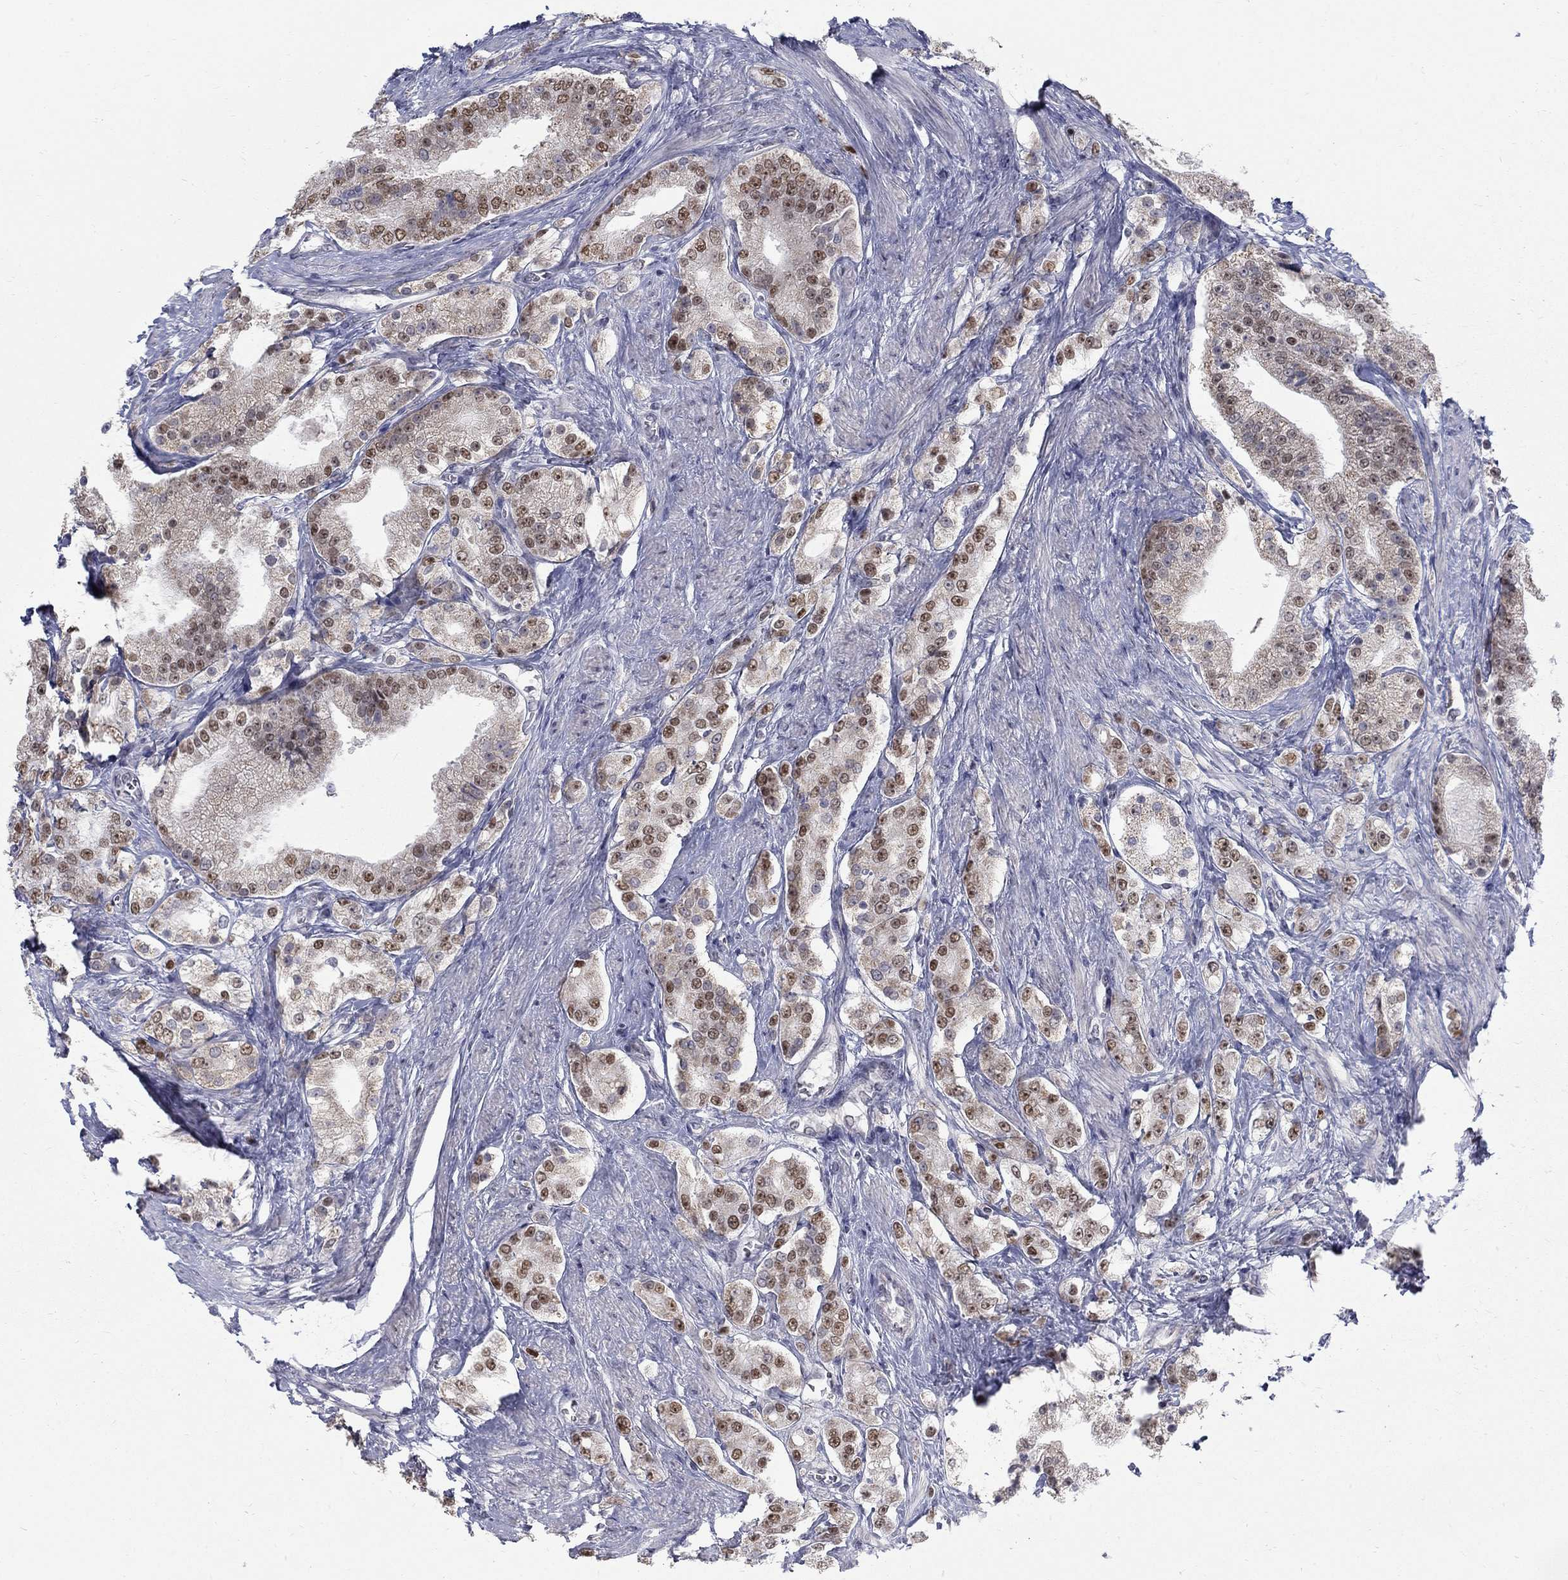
{"staining": {"intensity": "moderate", "quantity": "25%-75%", "location": "nuclear"}, "tissue": "prostate cancer", "cell_type": "Tumor cells", "image_type": "cancer", "snomed": [{"axis": "morphology", "description": "Adenocarcinoma, NOS"}, {"axis": "topography", "description": "Prostate and seminal vesicle, NOS"}, {"axis": "topography", "description": "Prostate"}], "caption": "Prostate adenocarcinoma stained for a protein (brown) shows moderate nuclear positive positivity in about 25%-75% of tumor cells.", "gene": "GCFC2", "patient": {"sex": "male", "age": 67}}